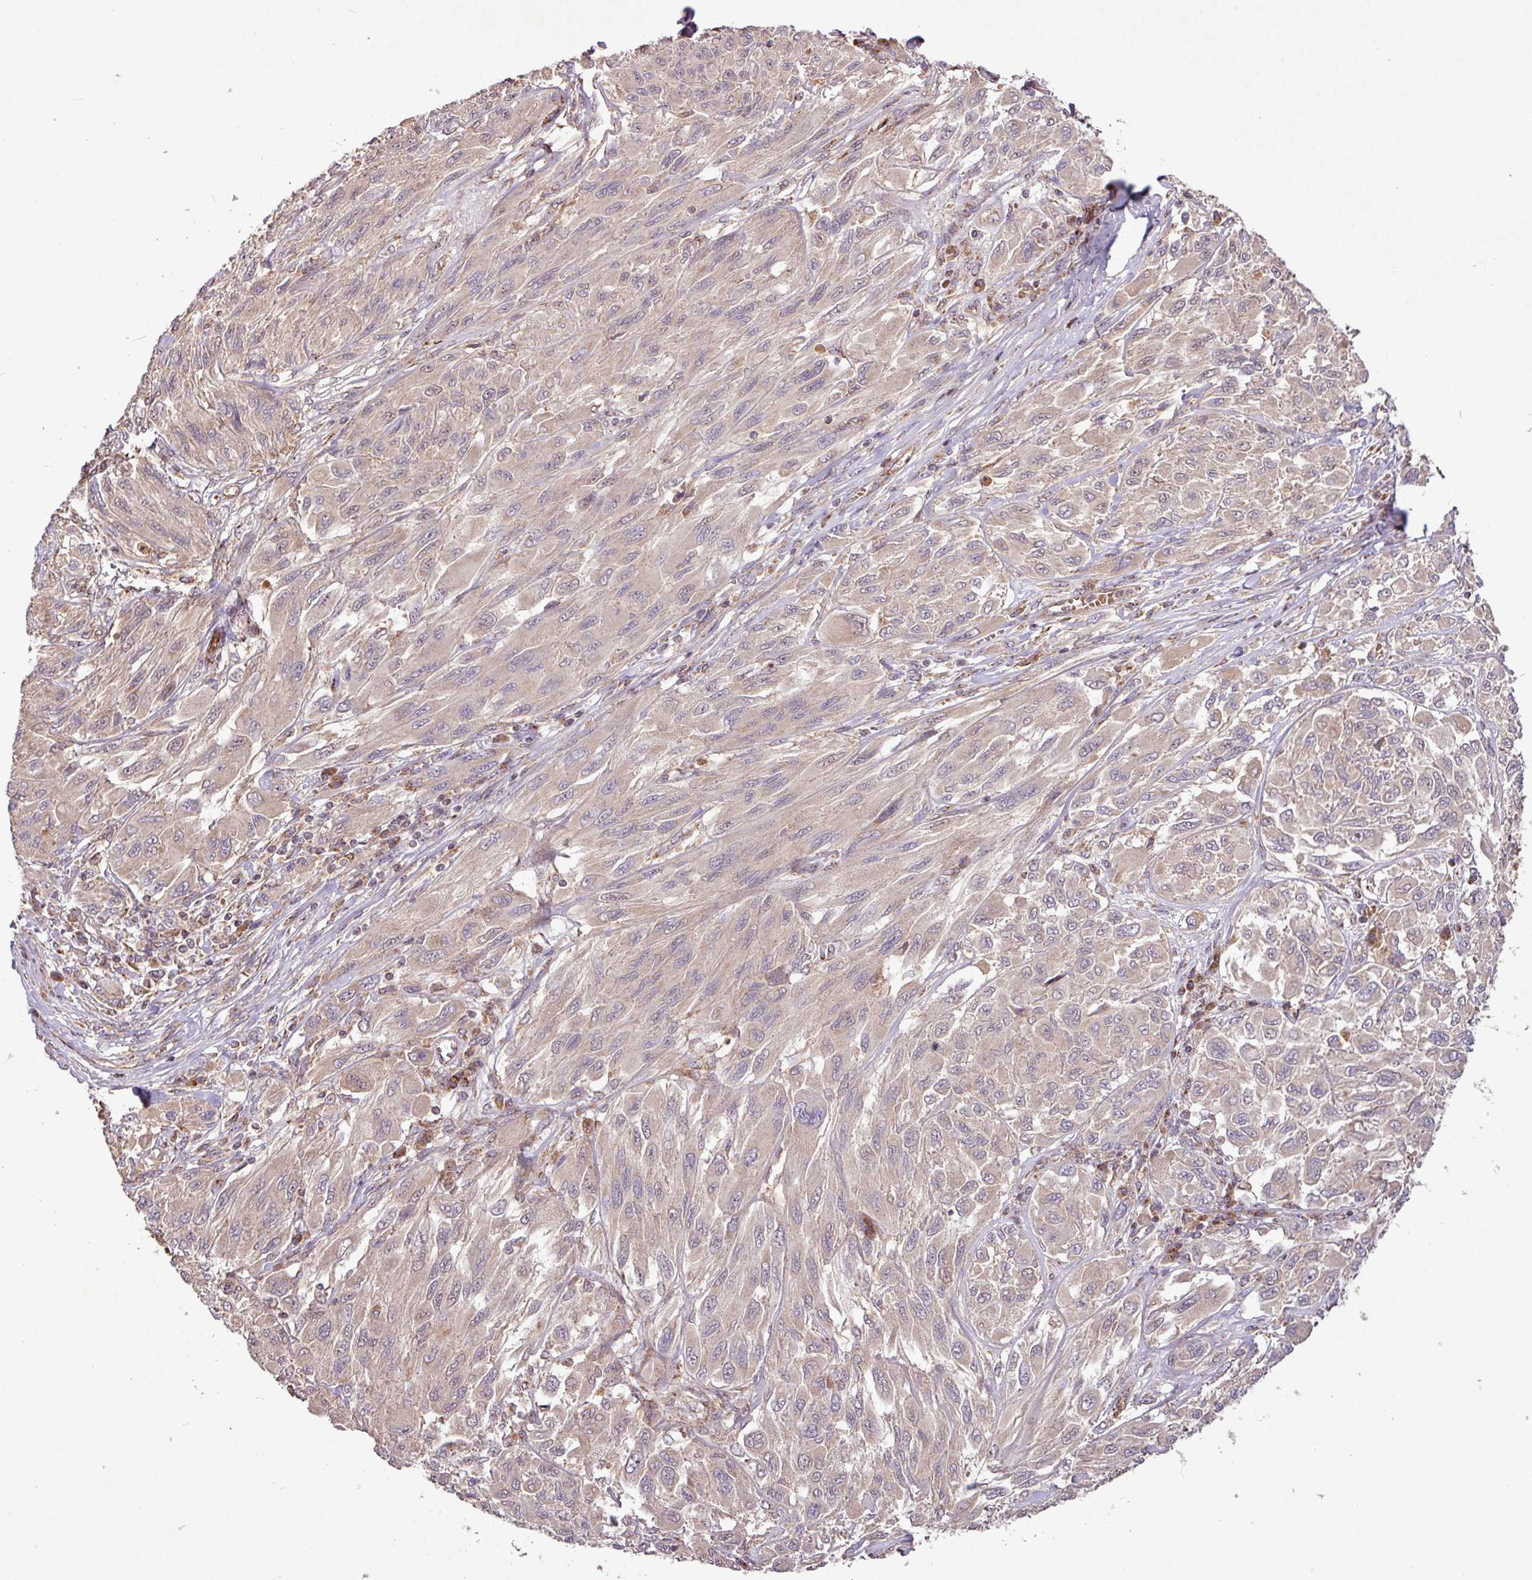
{"staining": {"intensity": "weak", "quantity": "<25%", "location": "cytoplasmic/membranous"}, "tissue": "melanoma", "cell_type": "Tumor cells", "image_type": "cancer", "snomed": [{"axis": "morphology", "description": "Malignant melanoma, NOS"}, {"axis": "topography", "description": "Skin"}], "caption": "A high-resolution image shows immunohistochemistry staining of malignant melanoma, which shows no significant positivity in tumor cells.", "gene": "YPEL3", "patient": {"sex": "female", "age": 91}}